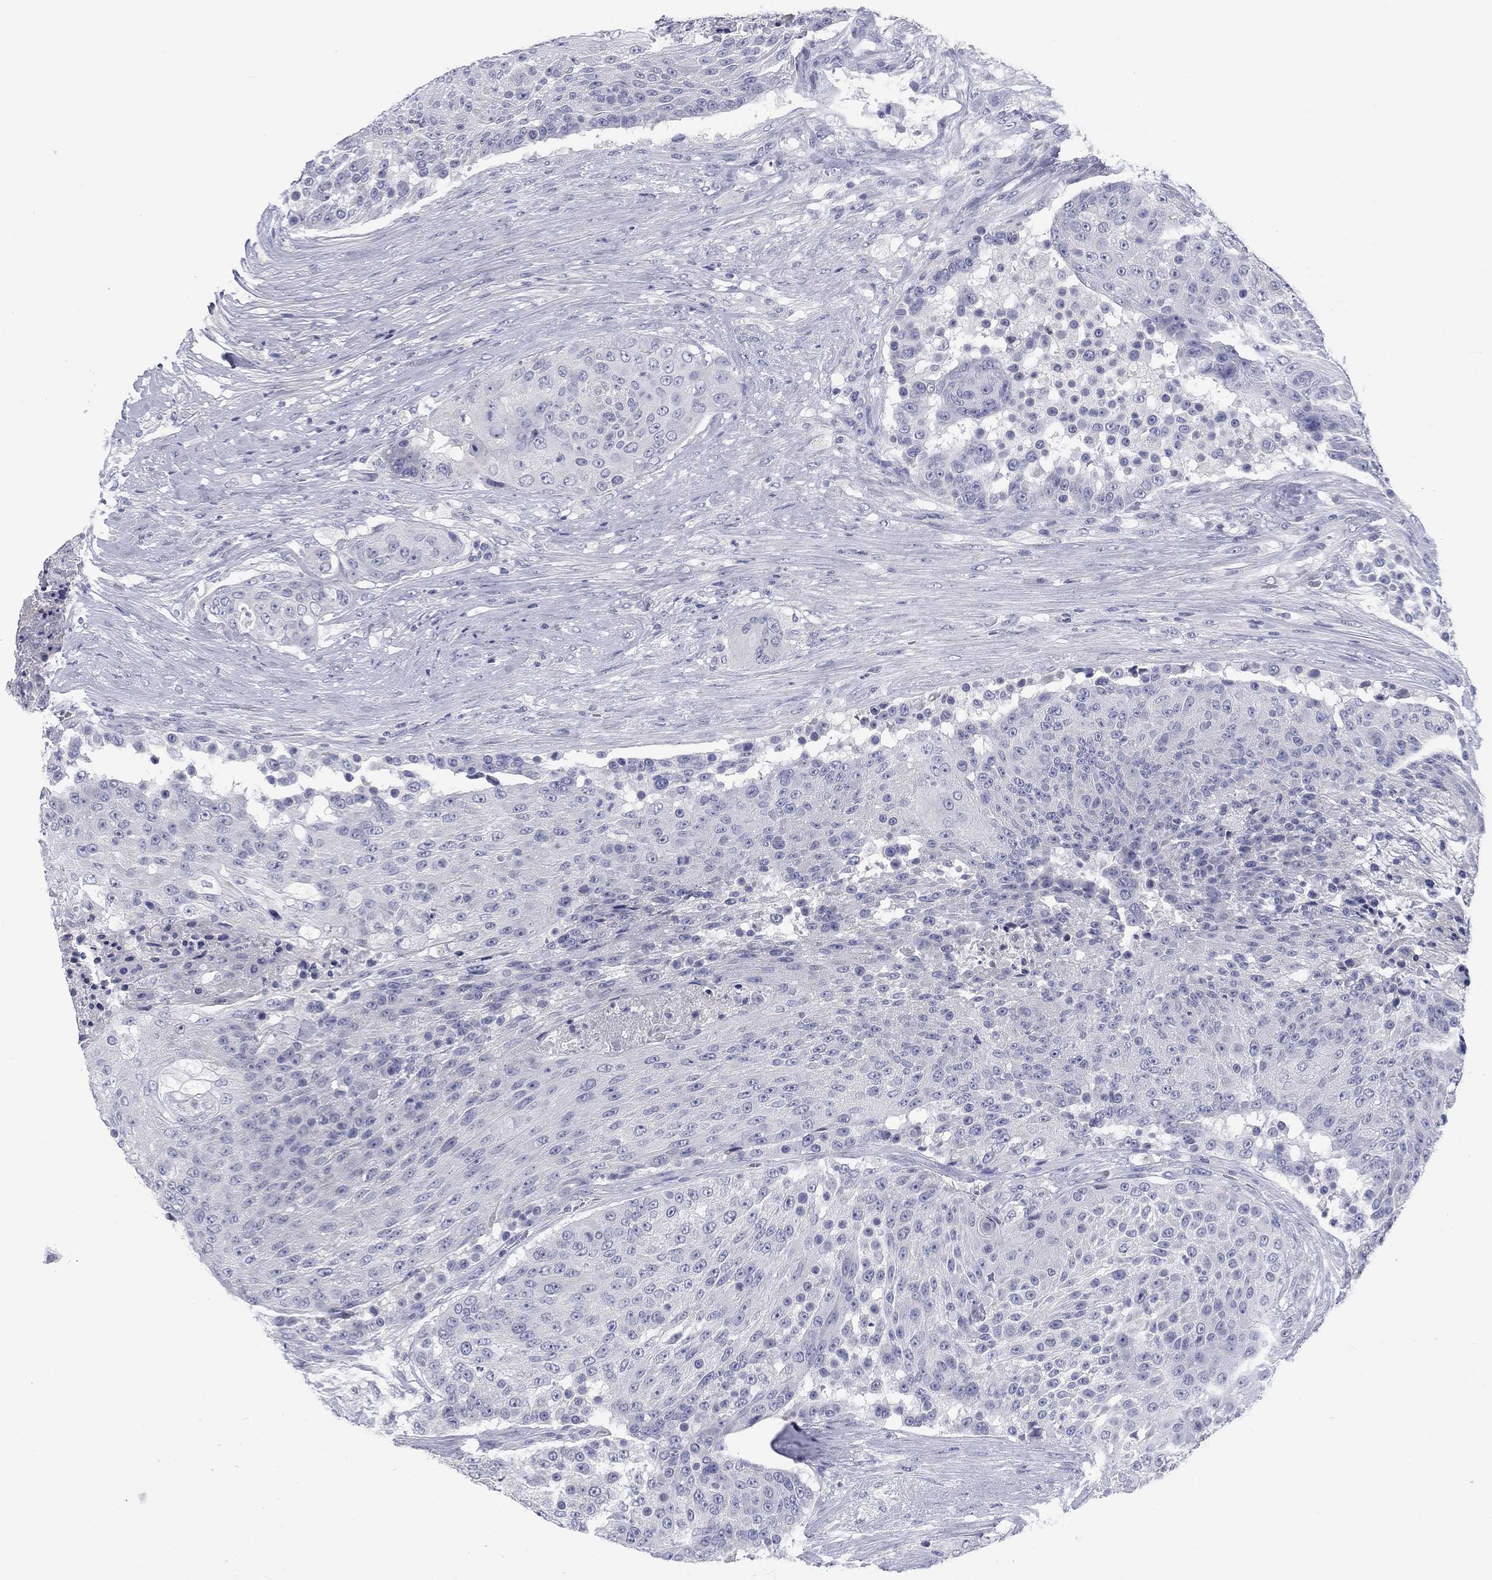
{"staining": {"intensity": "negative", "quantity": "none", "location": "none"}, "tissue": "urothelial cancer", "cell_type": "Tumor cells", "image_type": "cancer", "snomed": [{"axis": "morphology", "description": "Urothelial carcinoma, High grade"}, {"axis": "topography", "description": "Urinary bladder"}], "caption": "This is an immunohistochemistry histopathology image of human urothelial carcinoma (high-grade). There is no staining in tumor cells.", "gene": "CALB1", "patient": {"sex": "female", "age": 63}}